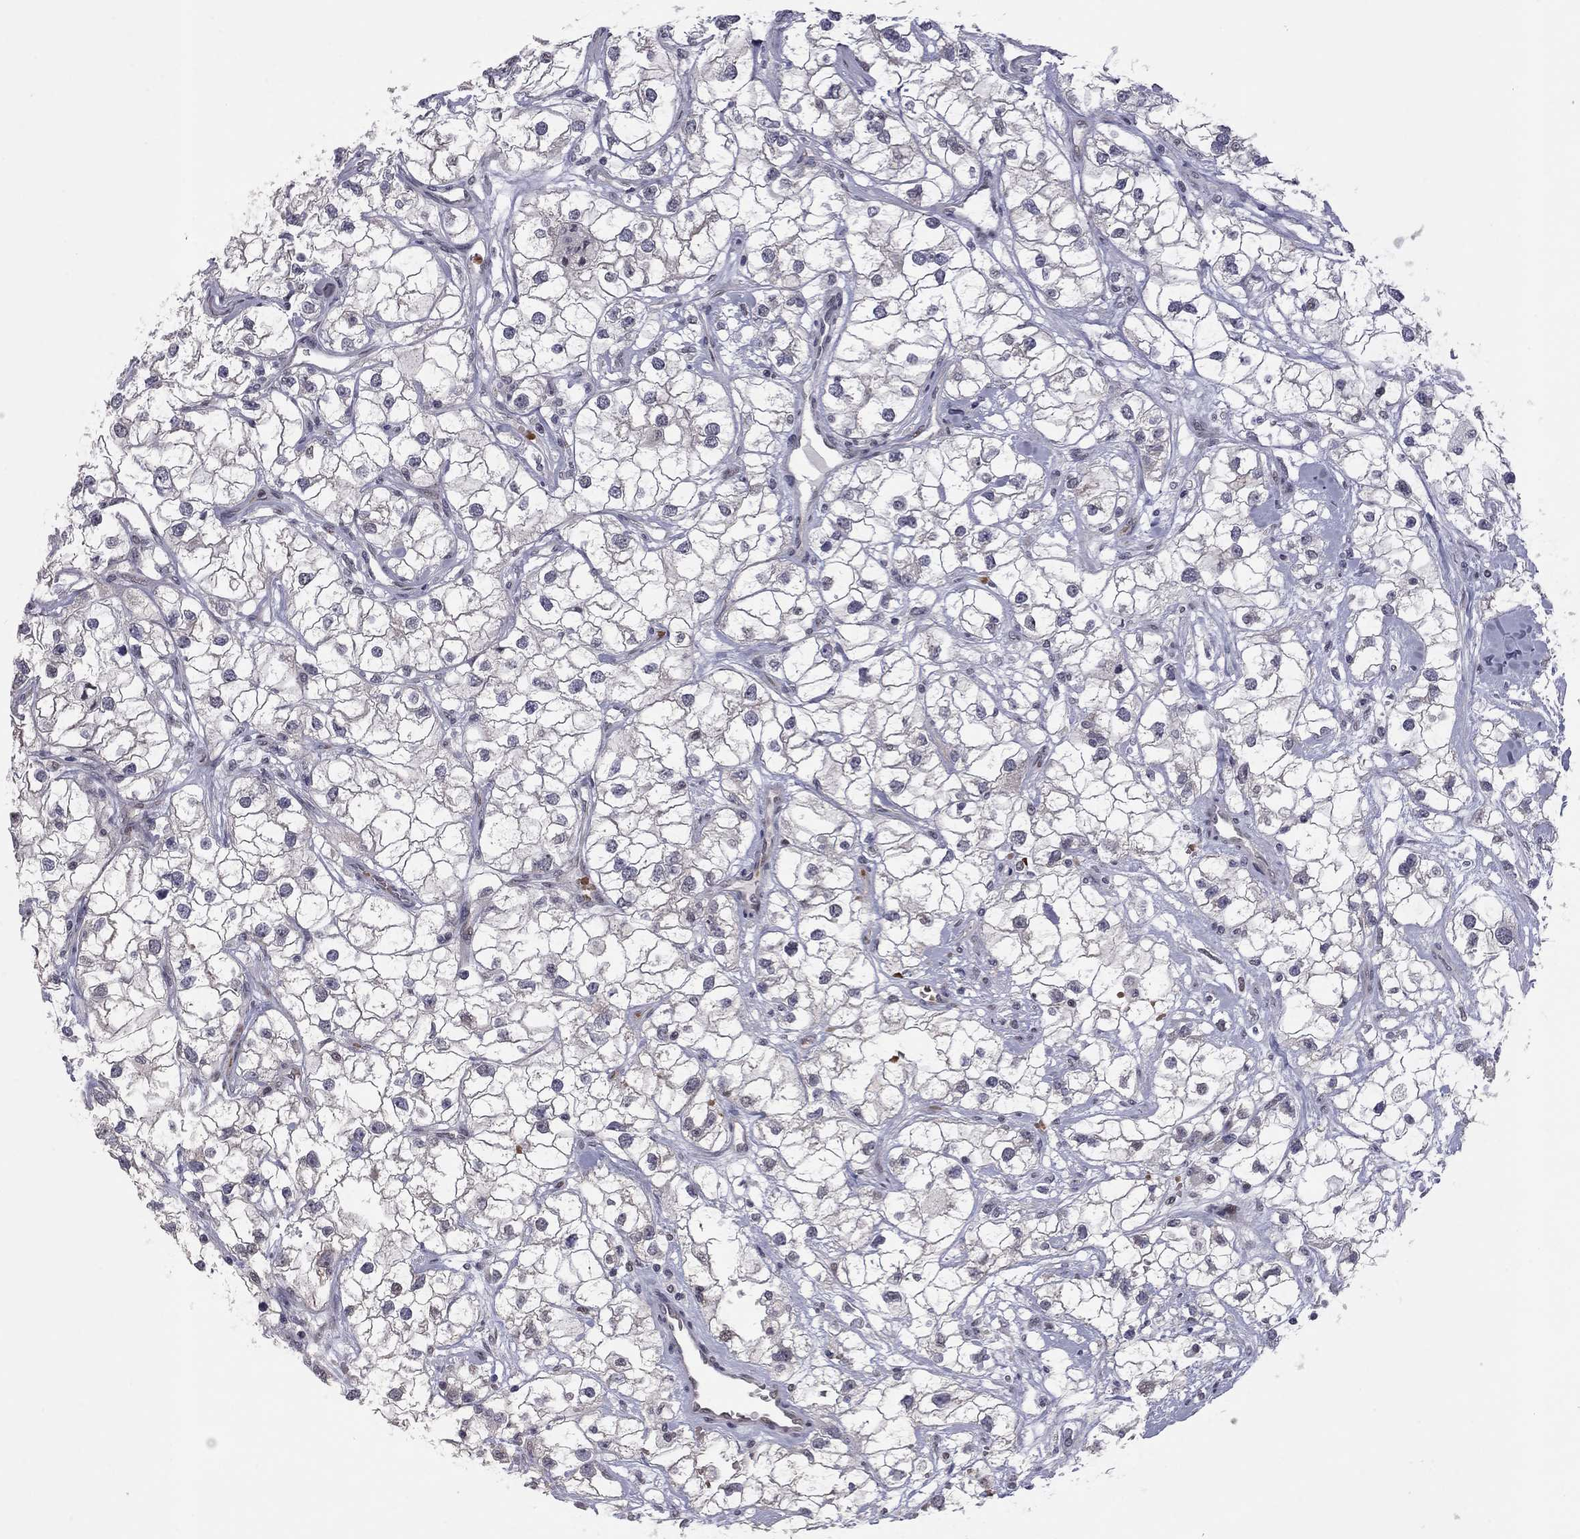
{"staining": {"intensity": "negative", "quantity": "none", "location": "none"}, "tissue": "renal cancer", "cell_type": "Tumor cells", "image_type": "cancer", "snomed": [{"axis": "morphology", "description": "Adenocarcinoma, NOS"}, {"axis": "topography", "description": "Kidney"}], "caption": "Image shows no significant protein positivity in tumor cells of adenocarcinoma (renal). Nuclei are stained in blue.", "gene": "MC3R", "patient": {"sex": "male", "age": 59}}